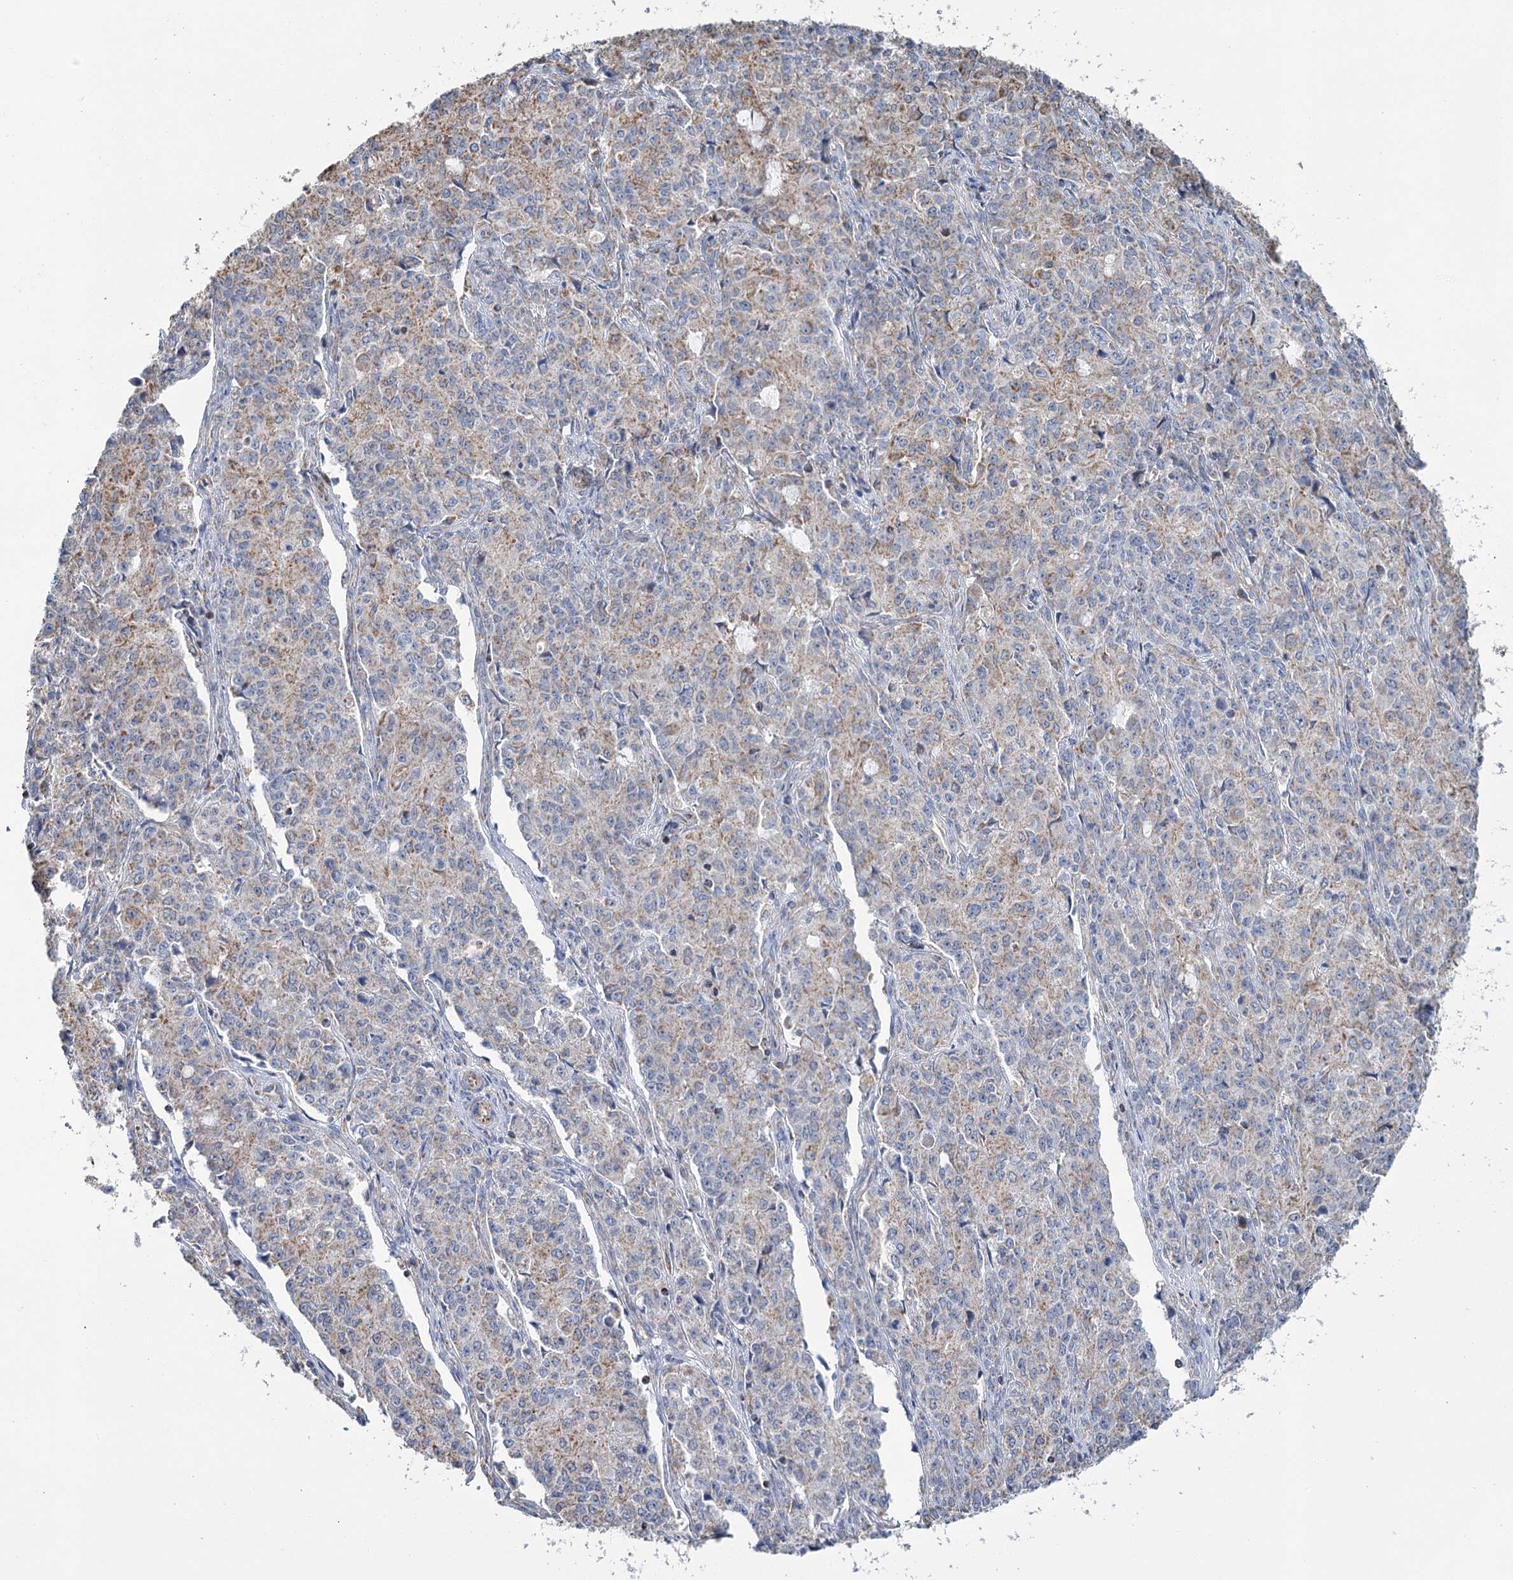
{"staining": {"intensity": "weak", "quantity": "25%-75%", "location": "cytoplasmic/membranous"}, "tissue": "endometrial cancer", "cell_type": "Tumor cells", "image_type": "cancer", "snomed": [{"axis": "morphology", "description": "Adenocarcinoma, NOS"}, {"axis": "topography", "description": "Endometrium"}], "caption": "Immunohistochemistry (IHC) image of neoplastic tissue: adenocarcinoma (endometrial) stained using immunohistochemistry exhibits low levels of weak protein expression localized specifically in the cytoplasmic/membranous of tumor cells, appearing as a cytoplasmic/membranous brown color.", "gene": "MRPL44", "patient": {"sex": "female", "age": 50}}